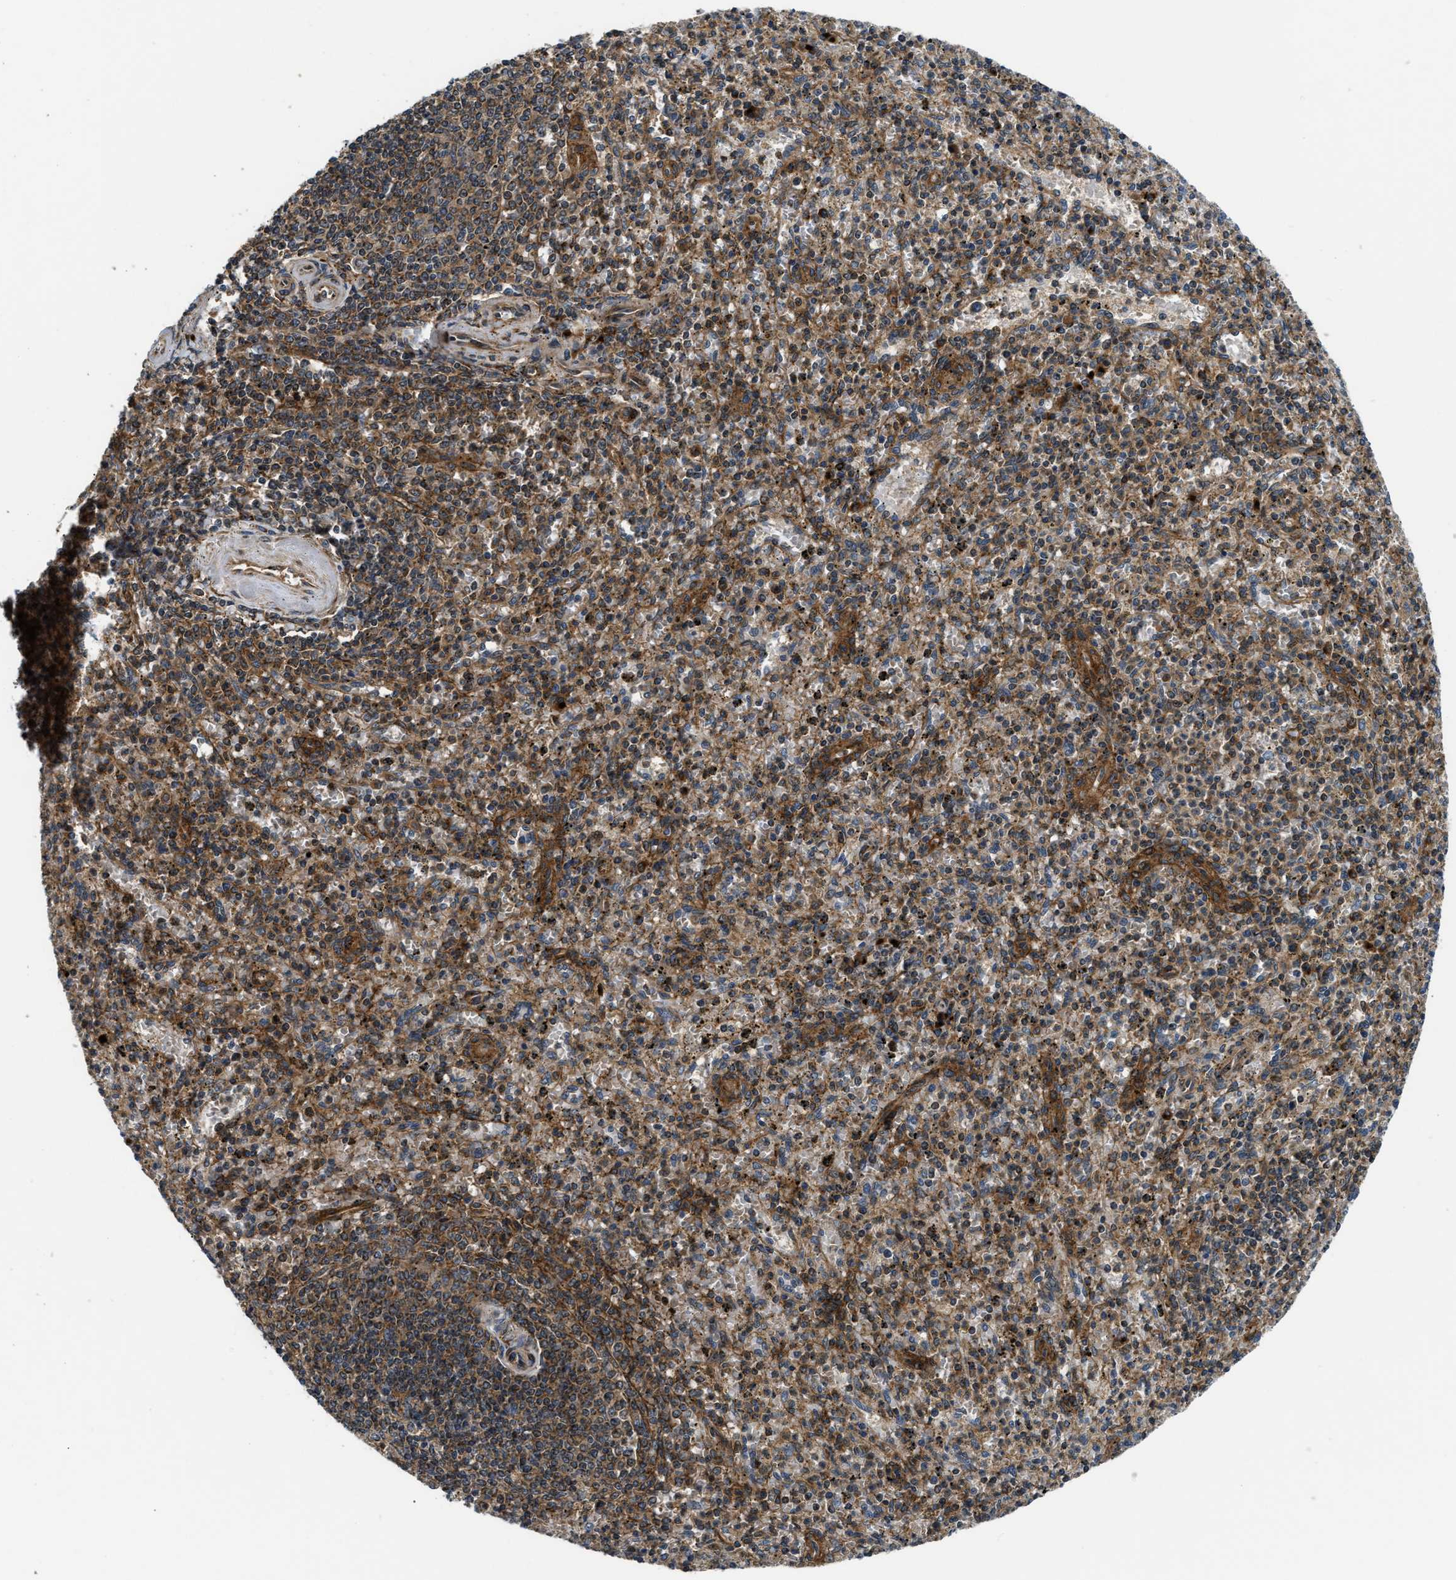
{"staining": {"intensity": "weak", "quantity": "25%-75%", "location": "cytoplasmic/membranous"}, "tissue": "spleen", "cell_type": "Cells in red pulp", "image_type": "normal", "snomed": [{"axis": "morphology", "description": "Normal tissue, NOS"}, {"axis": "topography", "description": "Spleen"}], "caption": "Immunohistochemistry (IHC) (DAB (3,3'-diaminobenzidine)) staining of benign spleen demonstrates weak cytoplasmic/membranous protein positivity in approximately 25%-75% of cells in red pulp.", "gene": "PNPLA8", "patient": {"sex": "male", "age": 72}}